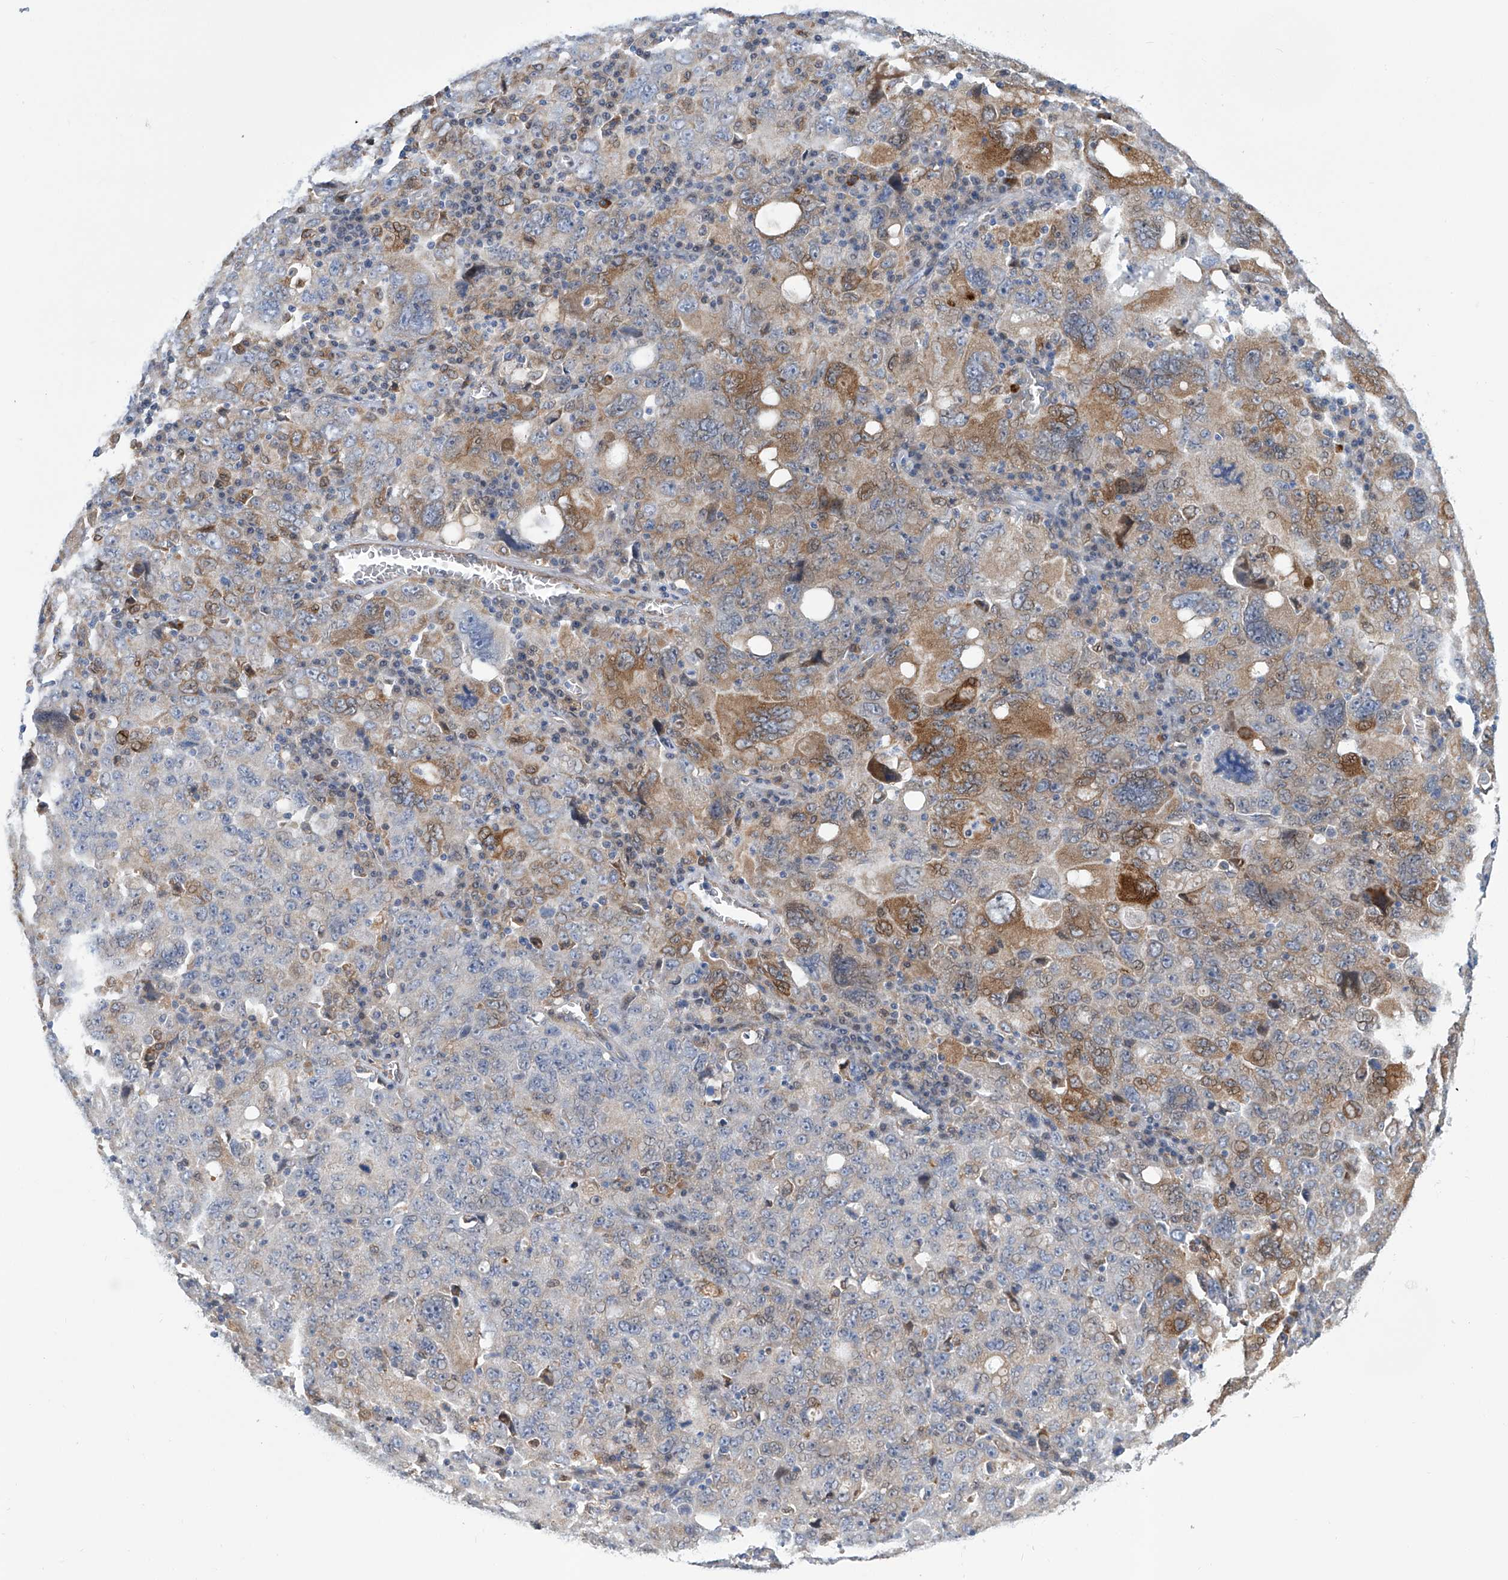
{"staining": {"intensity": "moderate", "quantity": "25%-75%", "location": "cytoplasmic/membranous"}, "tissue": "ovarian cancer", "cell_type": "Tumor cells", "image_type": "cancer", "snomed": [{"axis": "morphology", "description": "Carcinoma, endometroid"}, {"axis": "topography", "description": "Ovary"}], "caption": "IHC photomicrograph of human ovarian cancer stained for a protein (brown), which reveals medium levels of moderate cytoplasmic/membranous expression in about 25%-75% of tumor cells.", "gene": "TNN", "patient": {"sex": "female", "age": 62}}